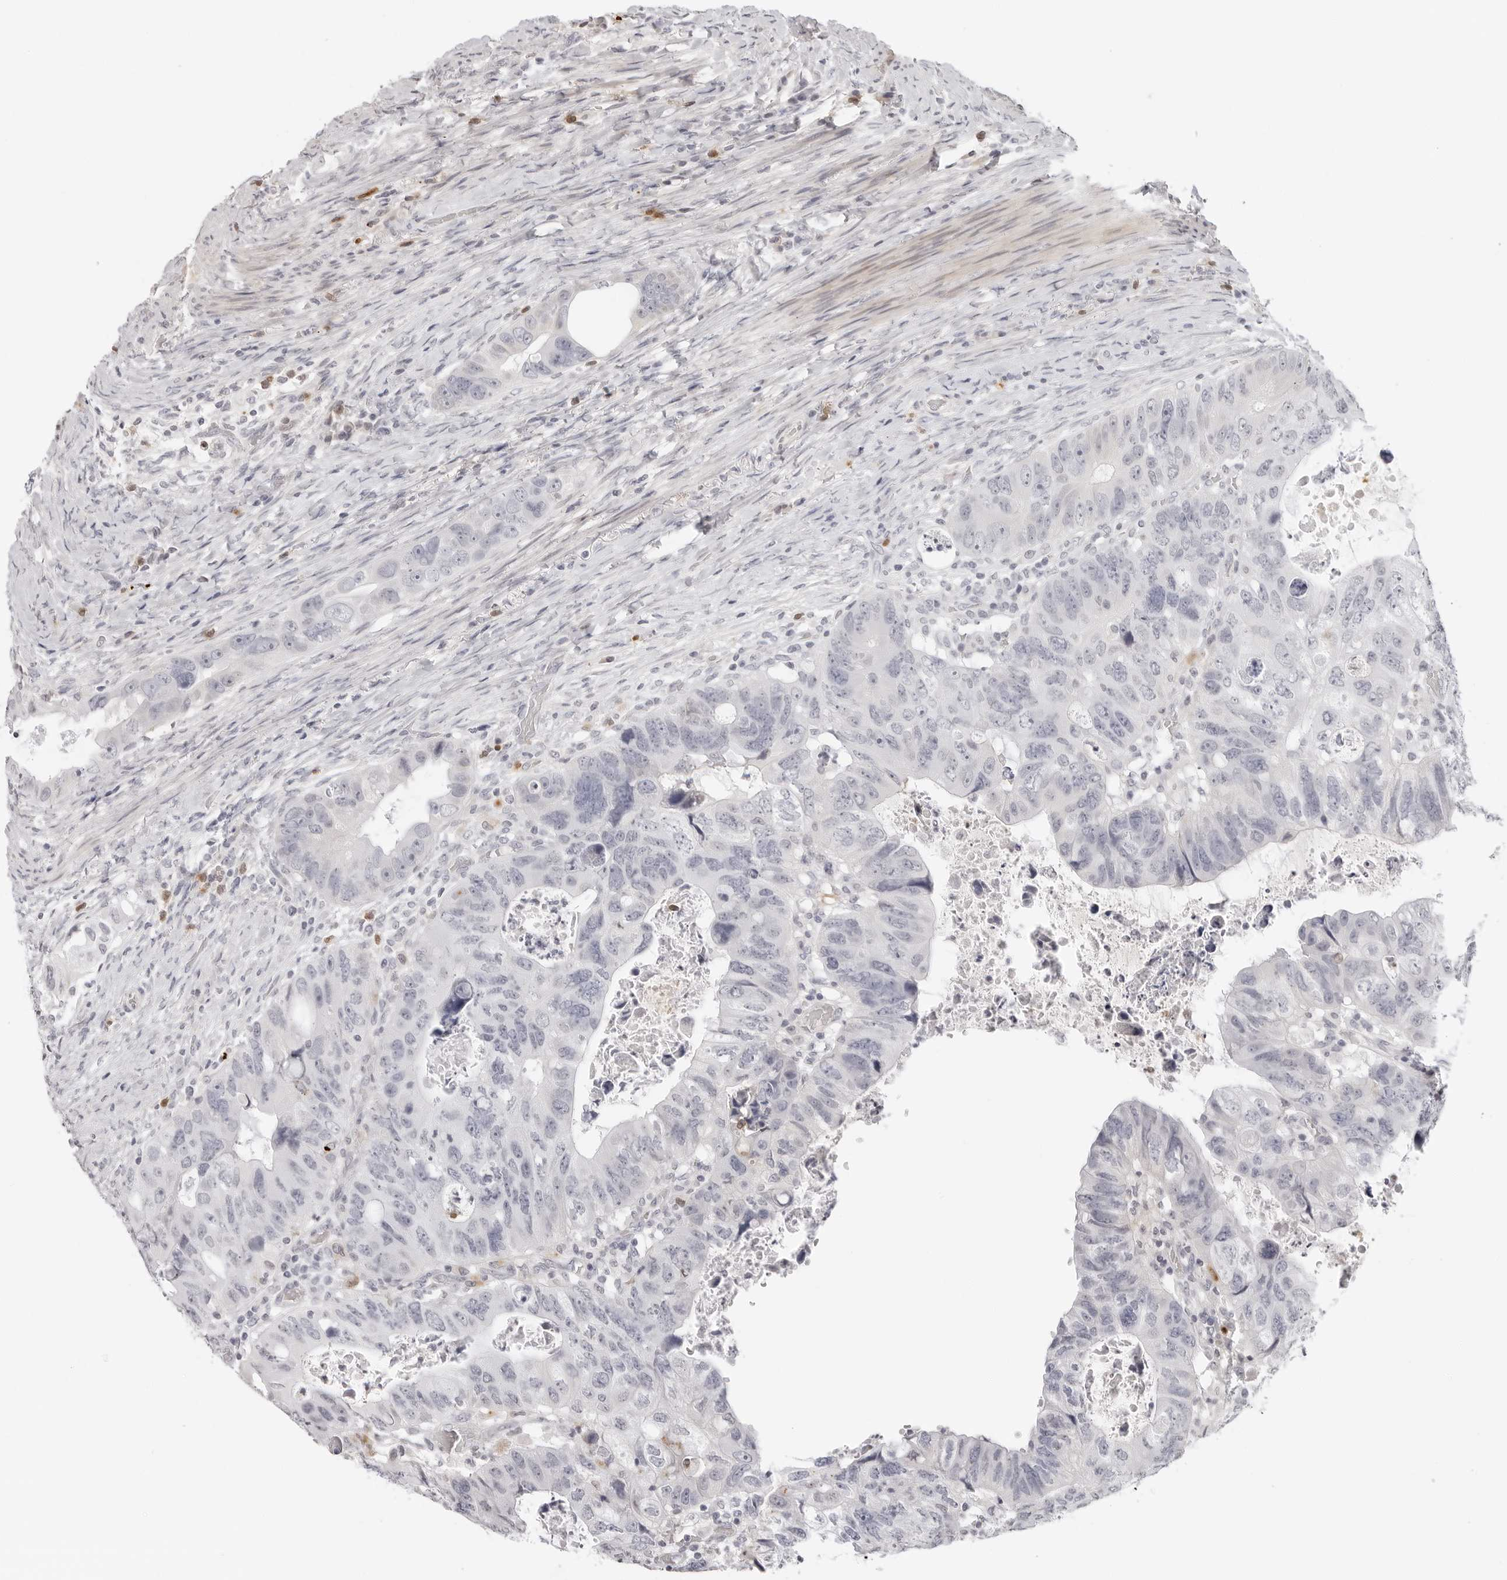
{"staining": {"intensity": "negative", "quantity": "none", "location": "none"}, "tissue": "colorectal cancer", "cell_type": "Tumor cells", "image_type": "cancer", "snomed": [{"axis": "morphology", "description": "Adenocarcinoma, NOS"}, {"axis": "topography", "description": "Rectum"}], "caption": "The image demonstrates no significant positivity in tumor cells of adenocarcinoma (colorectal).", "gene": "STRADB", "patient": {"sex": "male", "age": 59}}